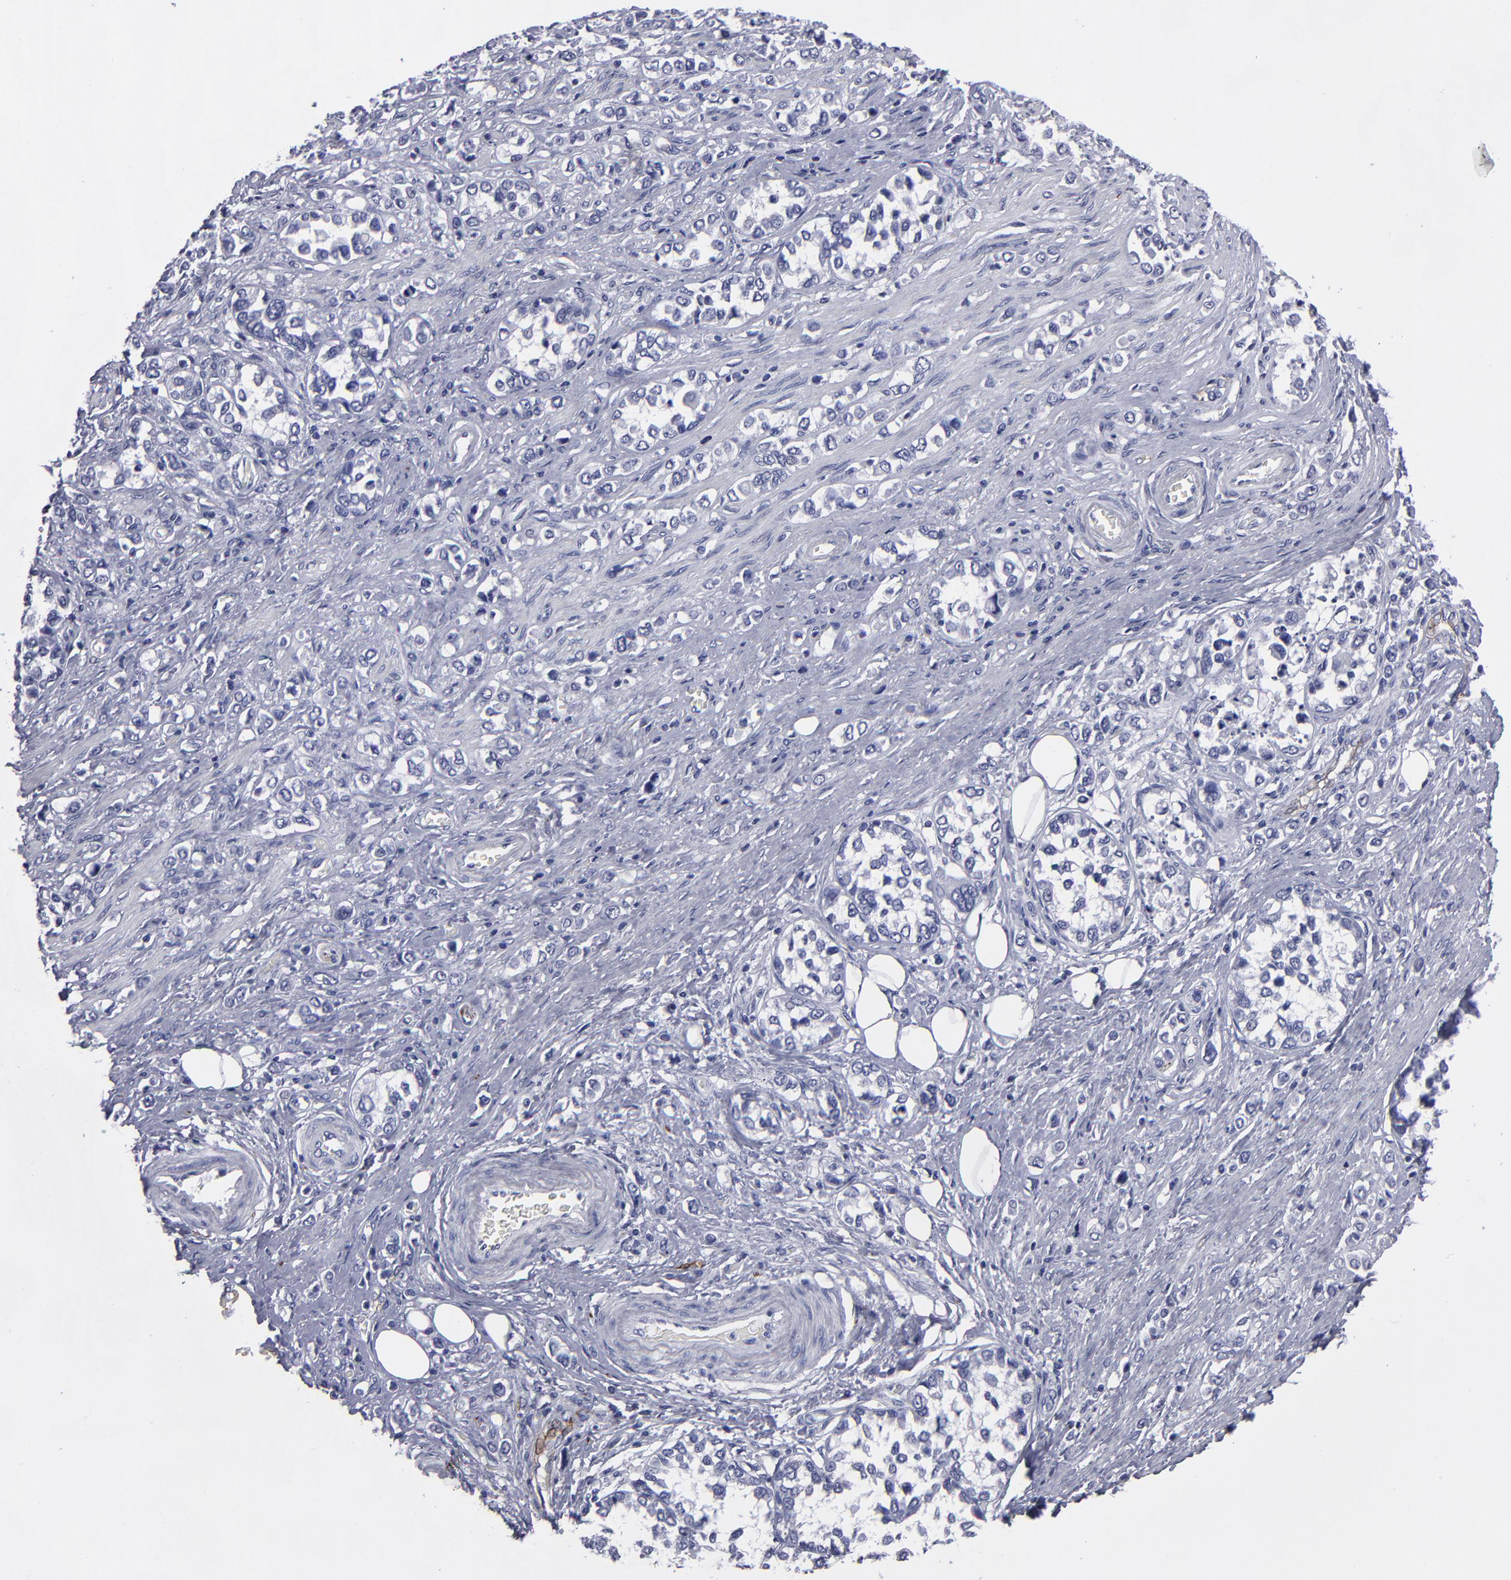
{"staining": {"intensity": "negative", "quantity": "none", "location": "none"}, "tissue": "stomach cancer", "cell_type": "Tumor cells", "image_type": "cancer", "snomed": [{"axis": "morphology", "description": "Adenocarcinoma, NOS"}, {"axis": "topography", "description": "Stomach, upper"}], "caption": "A micrograph of human adenocarcinoma (stomach) is negative for staining in tumor cells.", "gene": "CADM3", "patient": {"sex": "male", "age": 76}}